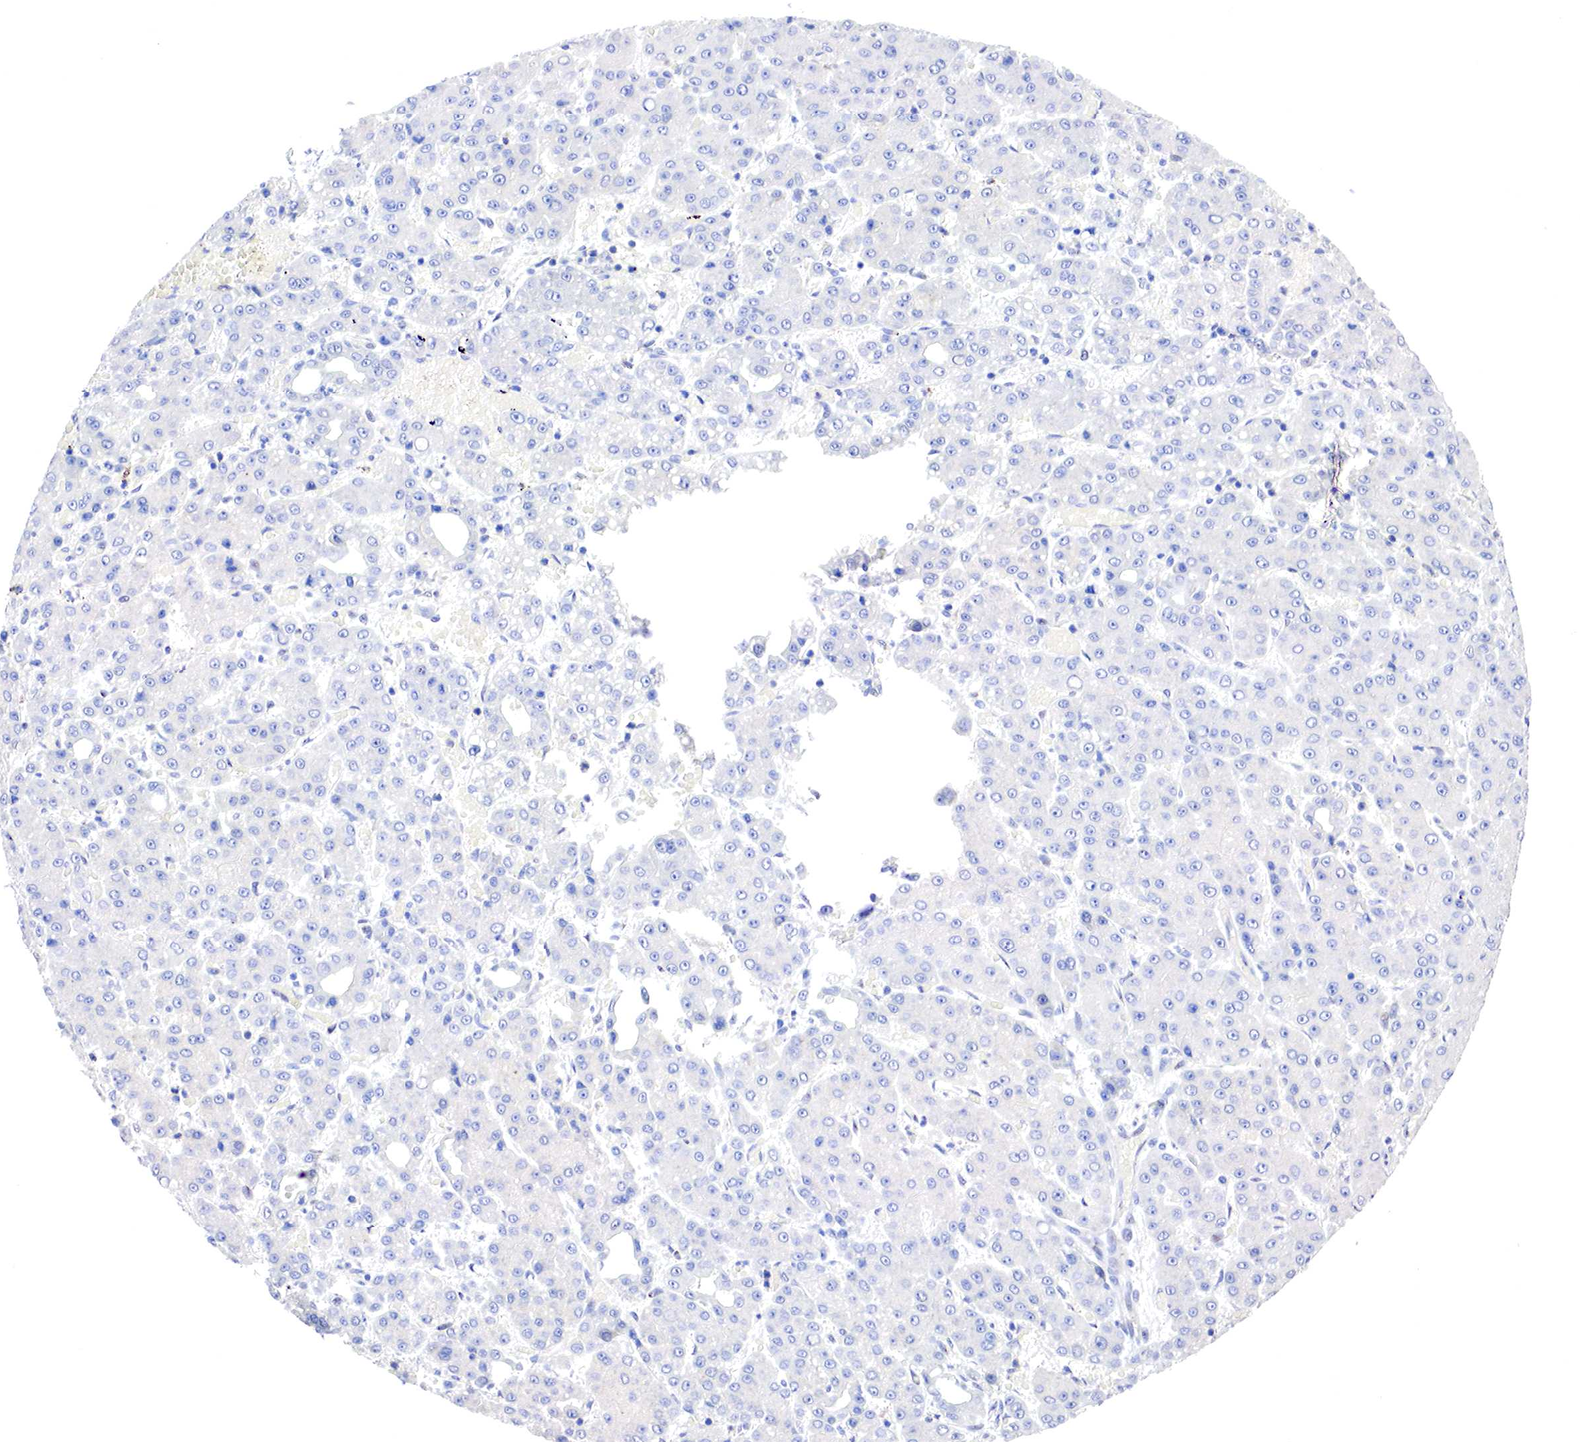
{"staining": {"intensity": "negative", "quantity": "none", "location": "none"}, "tissue": "liver cancer", "cell_type": "Tumor cells", "image_type": "cancer", "snomed": [{"axis": "morphology", "description": "Carcinoma, Hepatocellular, NOS"}, {"axis": "topography", "description": "Liver"}], "caption": "A micrograph of human liver cancer (hepatocellular carcinoma) is negative for staining in tumor cells. (DAB (3,3'-diaminobenzidine) immunohistochemistry visualized using brightfield microscopy, high magnification).", "gene": "PABIR2", "patient": {"sex": "male", "age": 69}}